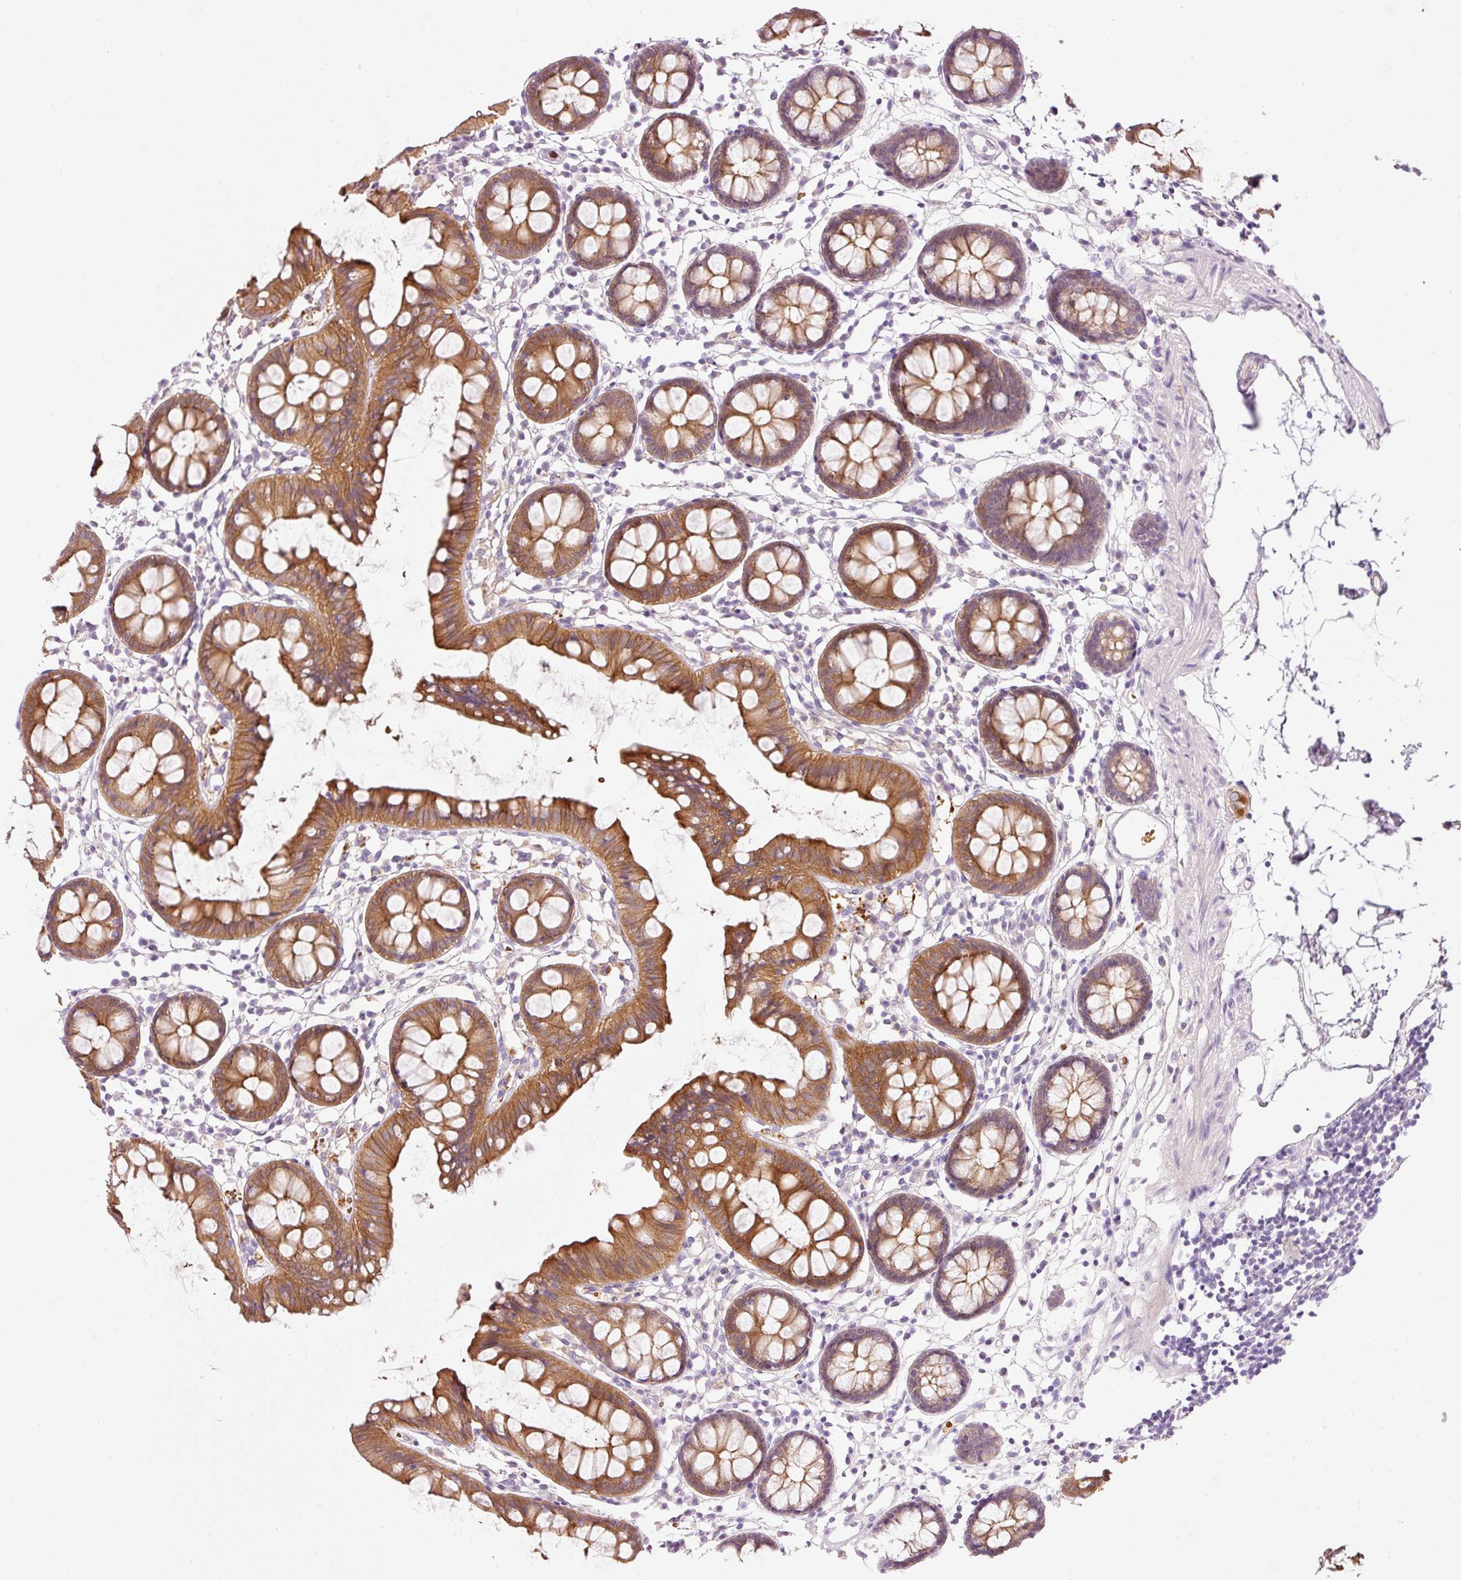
{"staining": {"intensity": "negative", "quantity": "none", "location": "none"}, "tissue": "colon", "cell_type": "Endothelial cells", "image_type": "normal", "snomed": [{"axis": "morphology", "description": "Normal tissue, NOS"}, {"axis": "topography", "description": "Colon"}], "caption": "This is an immunohistochemistry micrograph of benign human colon. There is no staining in endothelial cells.", "gene": "DHRS11", "patient": {"sex": "female", "age": 84}}